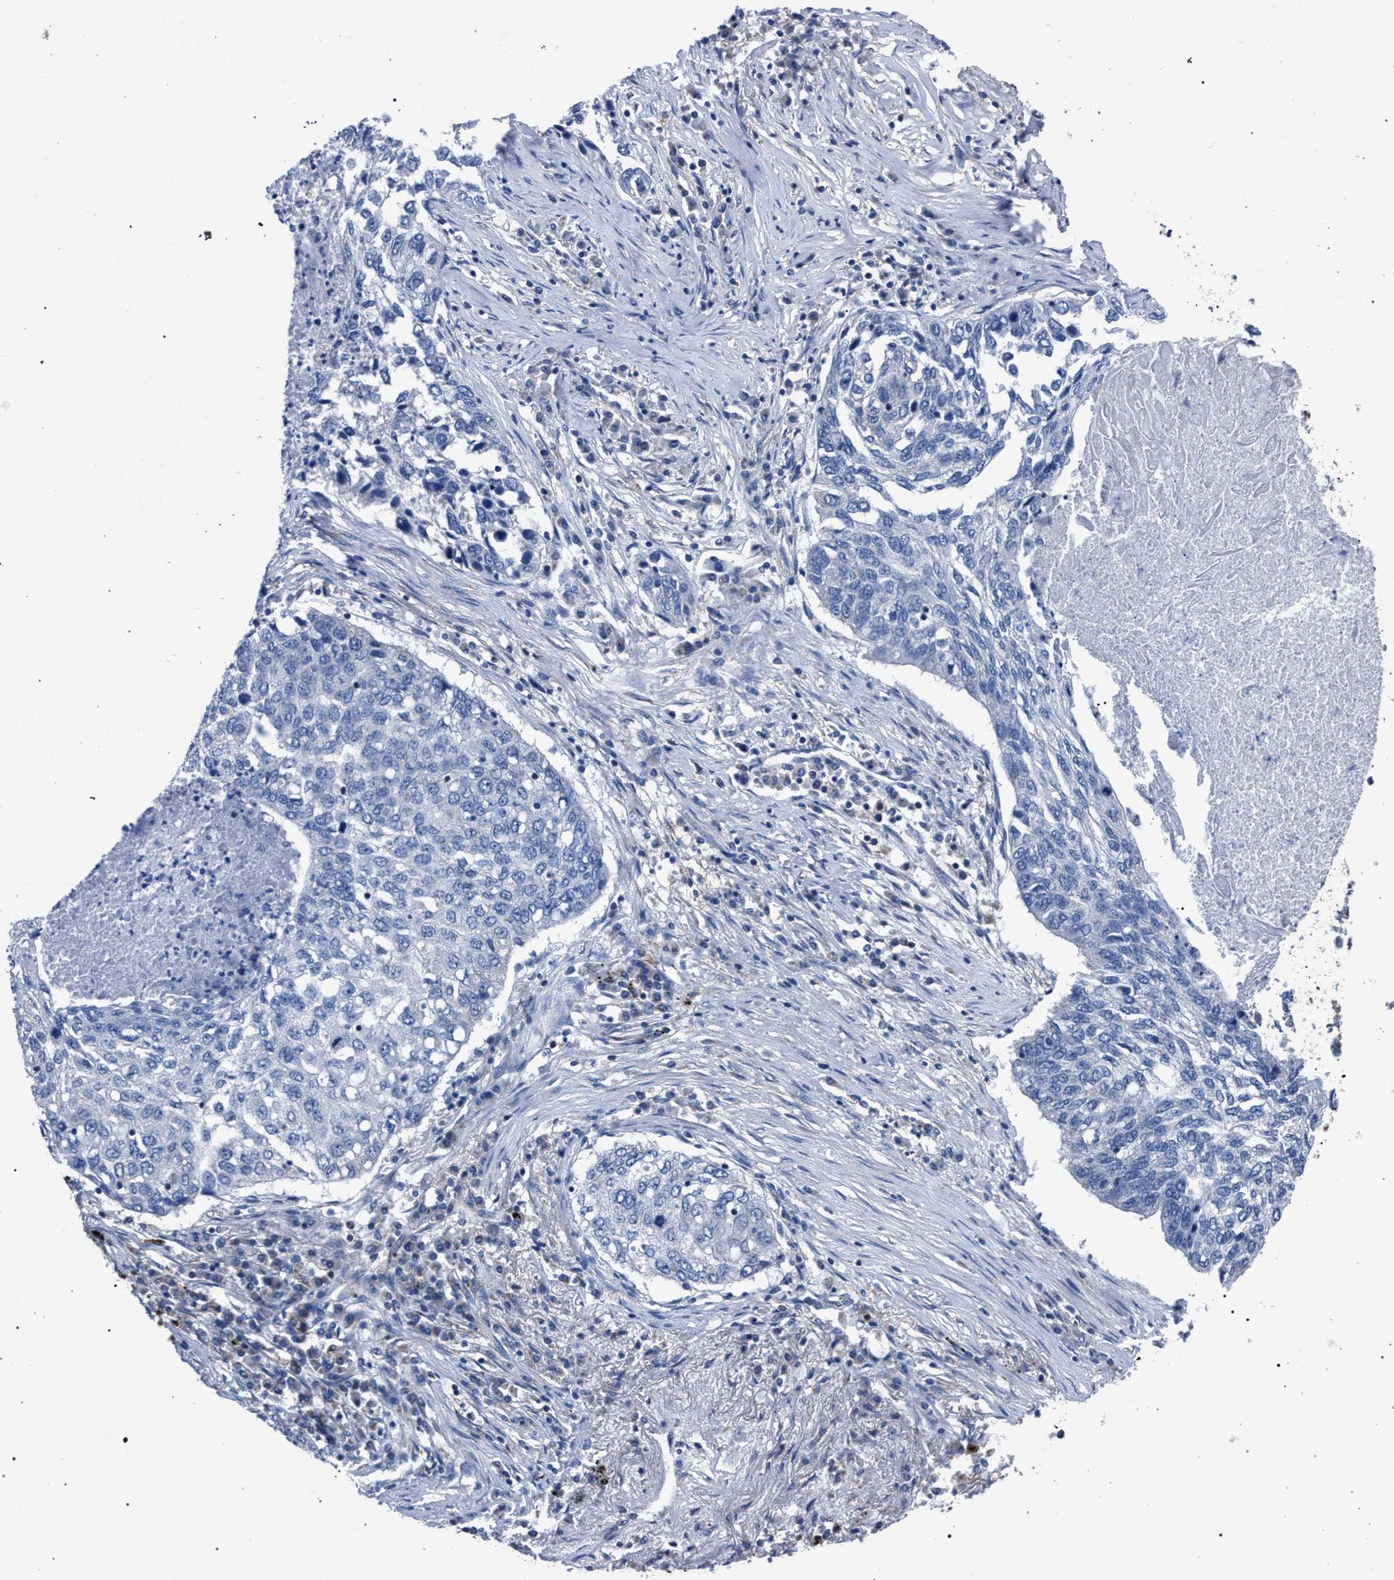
{"staining": {"intensity": "negative", "quantity": "none", "location": "none"}, "tissue": "lung cancer", "cell_type": "Tumor cells", "image_type": "cancer", "snomed": [{"axis": "morphology", "description": "Squamous cell carcinoma, NOS"}, {"axis": "topography", "description": "Lung"}], "caption": "Immunohistochemical staining of human lung cancer exhibits no significant positivity in tumor cells.", "gene": "CRYZ", "patient": {"sex": "female", "age": 63}}